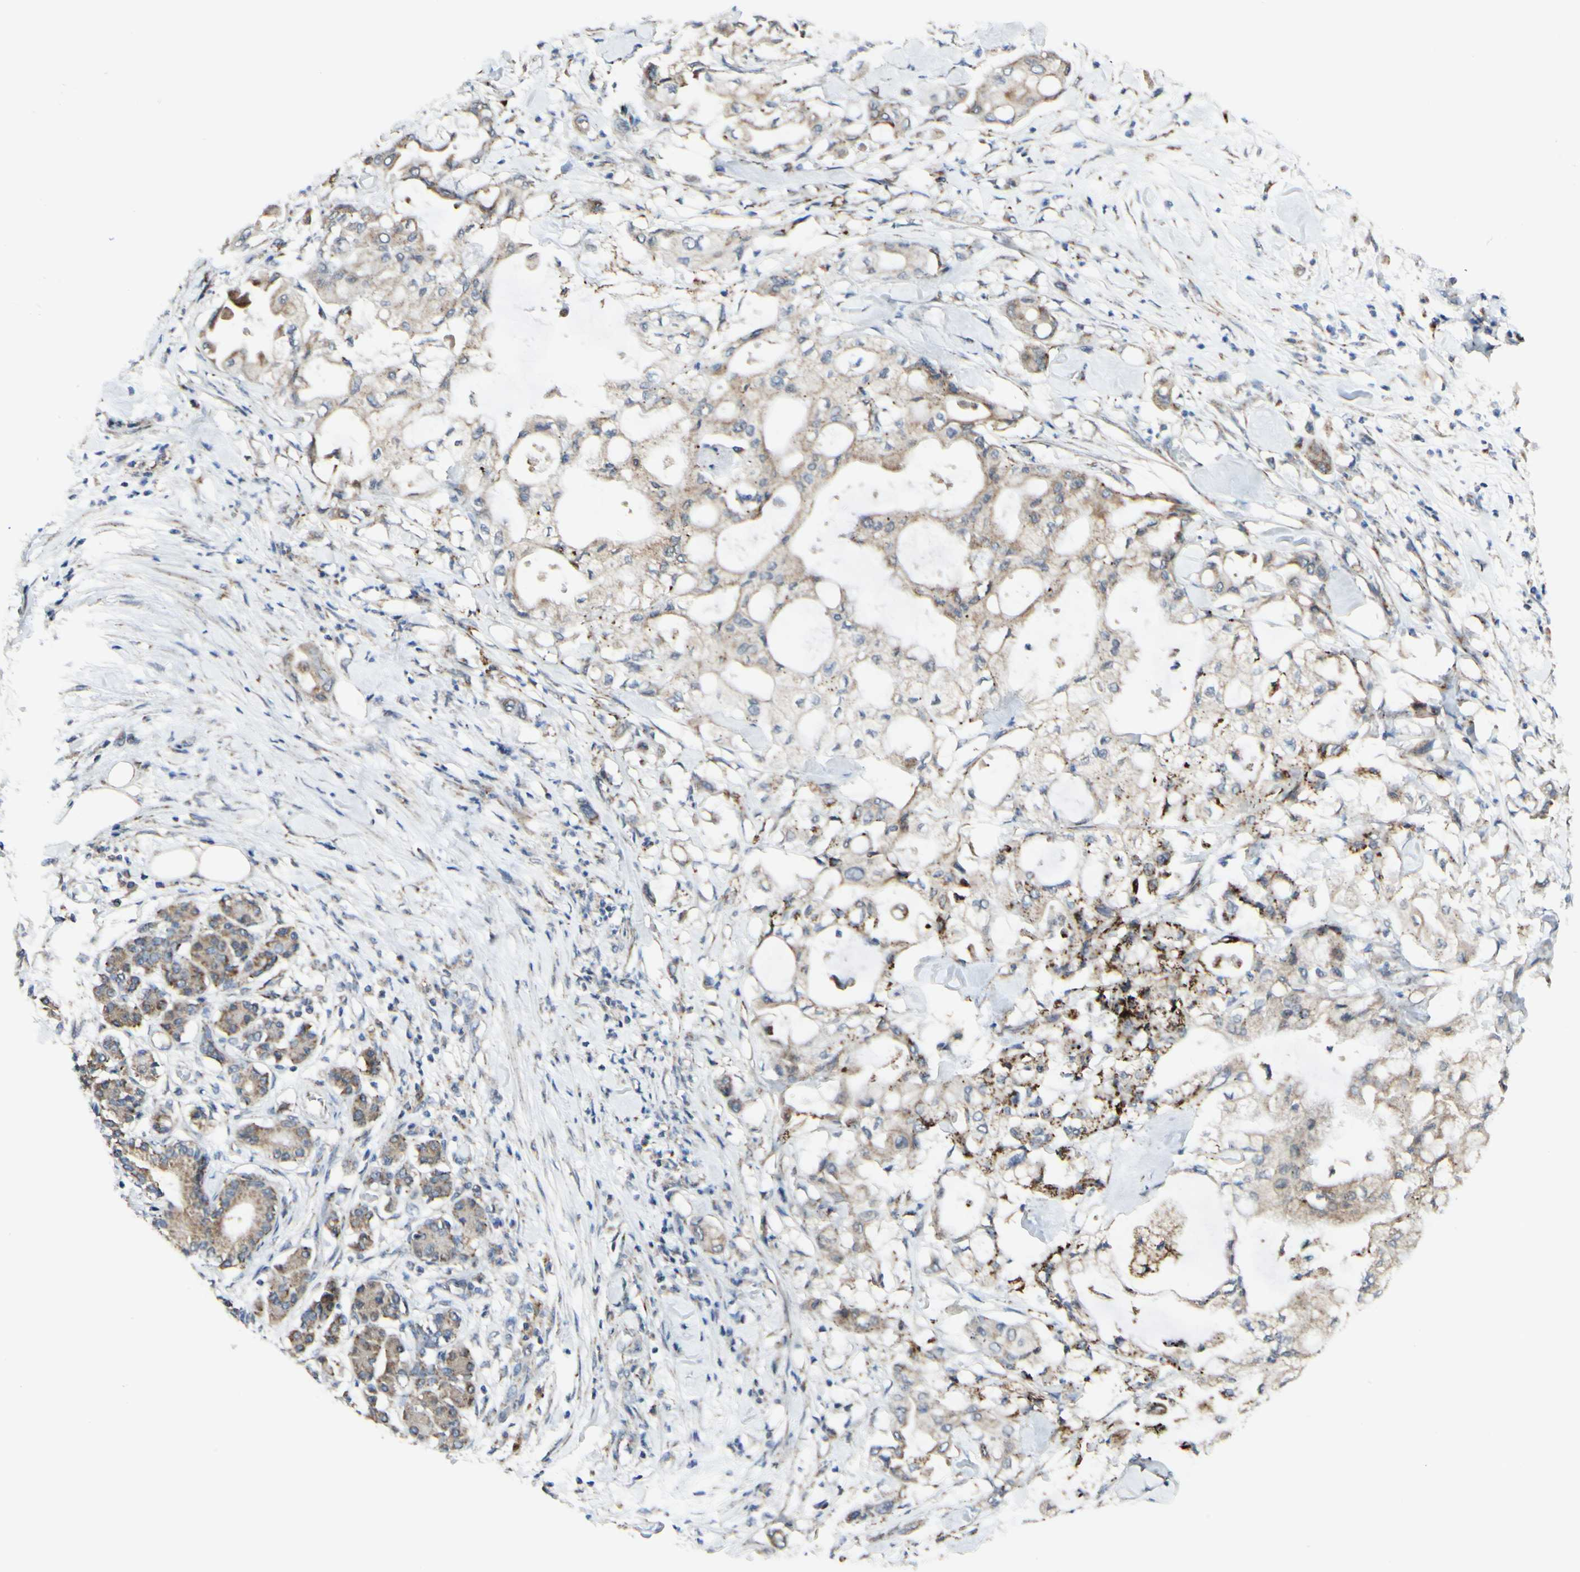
{"staining": {"intensity": "weak", "quantity": ">75%", "location": "cytoplasmic/membranous"}, "tissue": "pancreatic cancer", "cell_type": "Tumor cells", "image_type": "cancer", "snomed": [{"axis": "morphology", "description": "Adenocarcinoma, NOS"}, {"axis": "morphology", "description": "Adenocarcinoma, metastatic, NOS"}, {"axis": "topography", "description": "Lymph node"}, {"axis": "topography", "description": "Pancreas"}, {"axis": "topography", "description": "Duodenum"}], "caption": "Weak cytoplasmic/membranous expression for a protein is appreciated in about >75% of tumor cells of pancreatic cancer using IHC.", "gene": "DHRS3", "patient": {"sex": "female", "age": 64}}